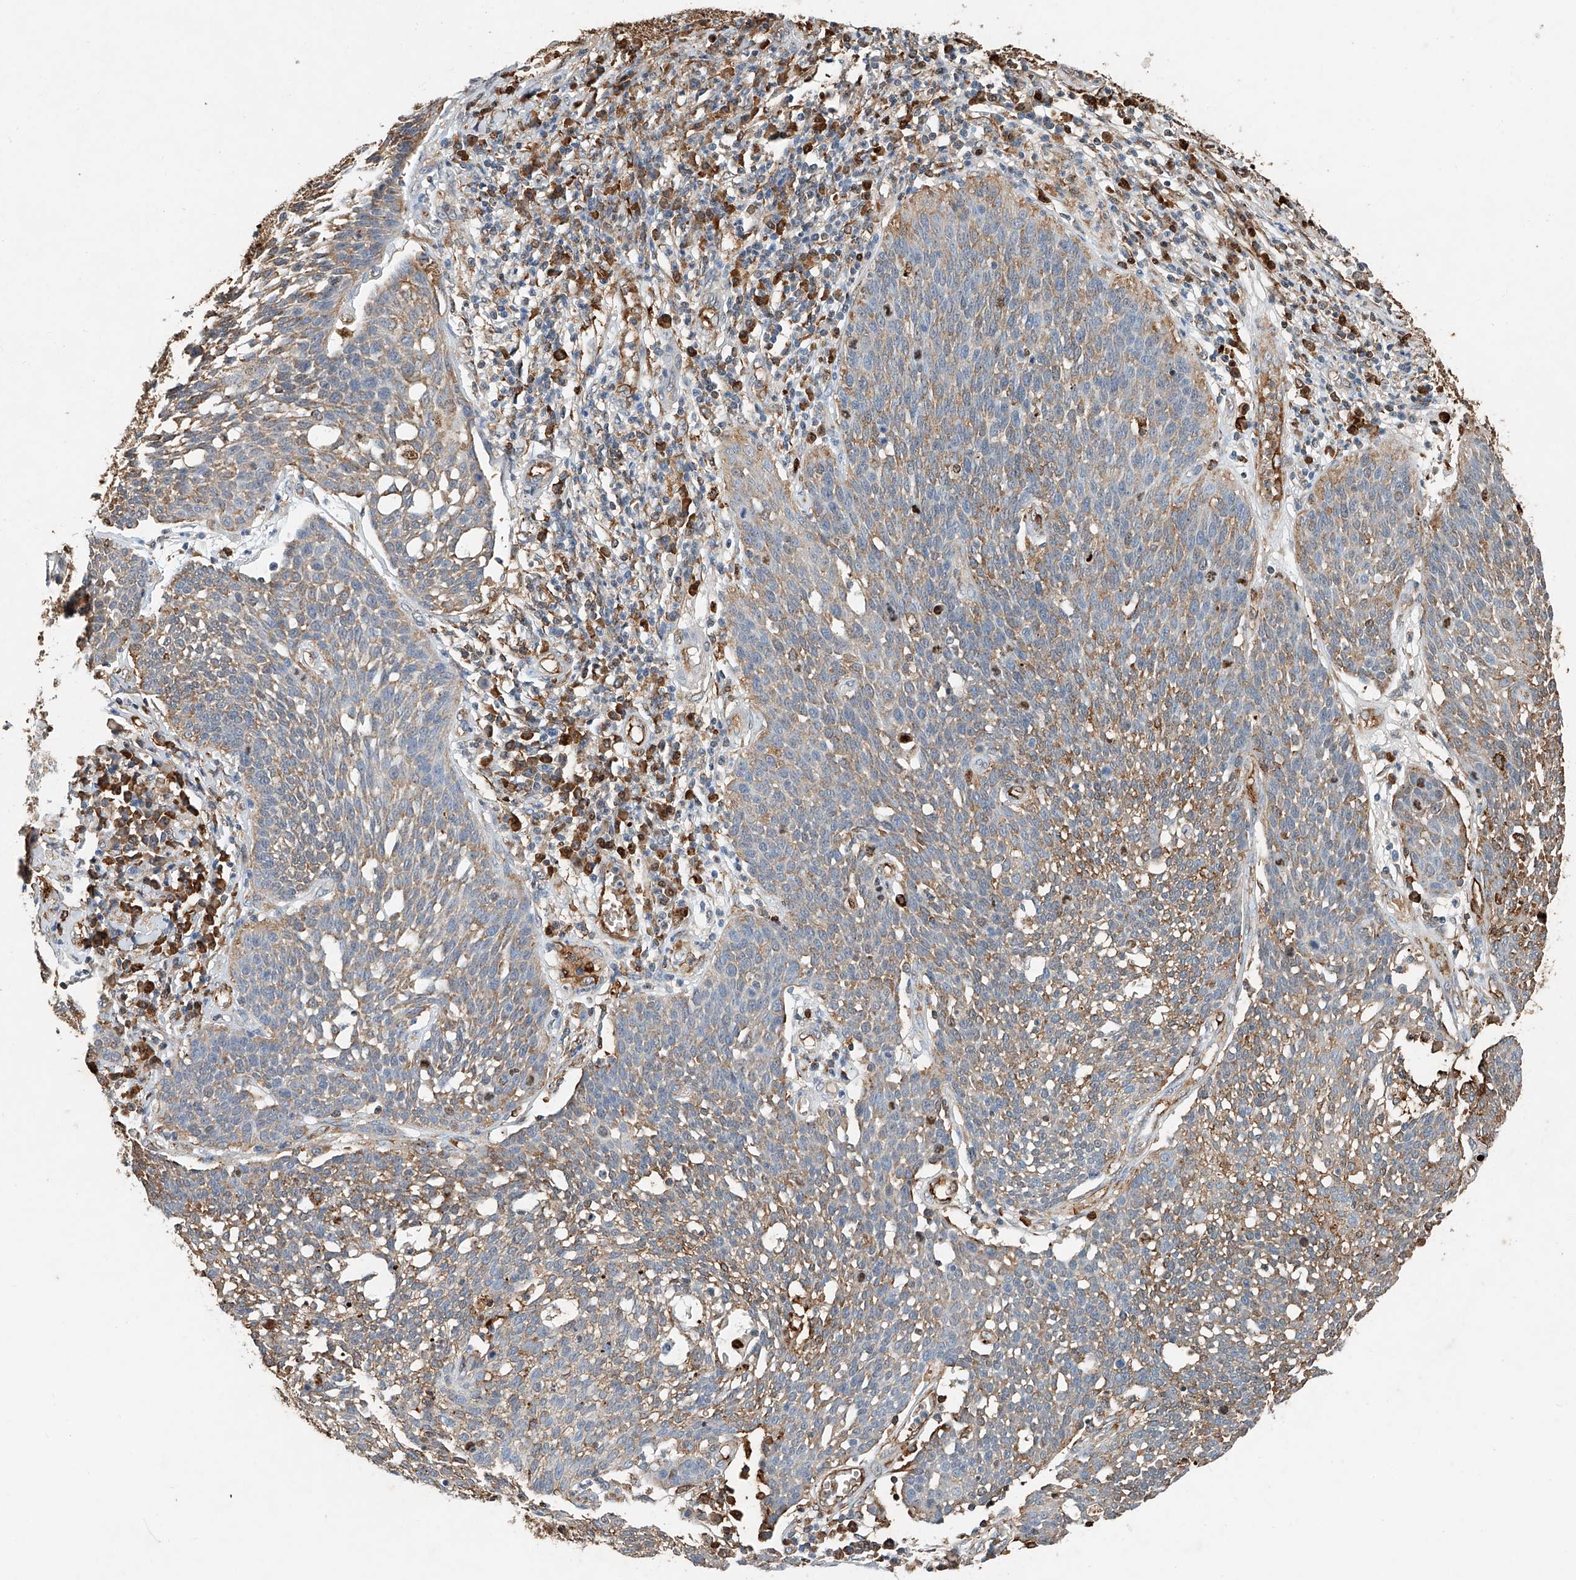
{"staining": {"intensity": "weak", "quantity": "25%-75%", "location": "cytoplasmic/membranous"}, "tissue": "cervical cancer", "cell_type": "Tumor cells", "image_type": "cancer", "snomed": [{"axis": "morphology", "description": "Squamous cell carcinoma, NOS"}, {"axis": "topography", "description": "Cervix"}], "caption": "Weak cytoplasmic/membranous positivity for a protein is seen in about 25%-75% of tumor cells of squamous cell carcinoma (cervical) using IHC.", "gene": "CTDP1", "patient": {"sex": "female", "age": 34}}